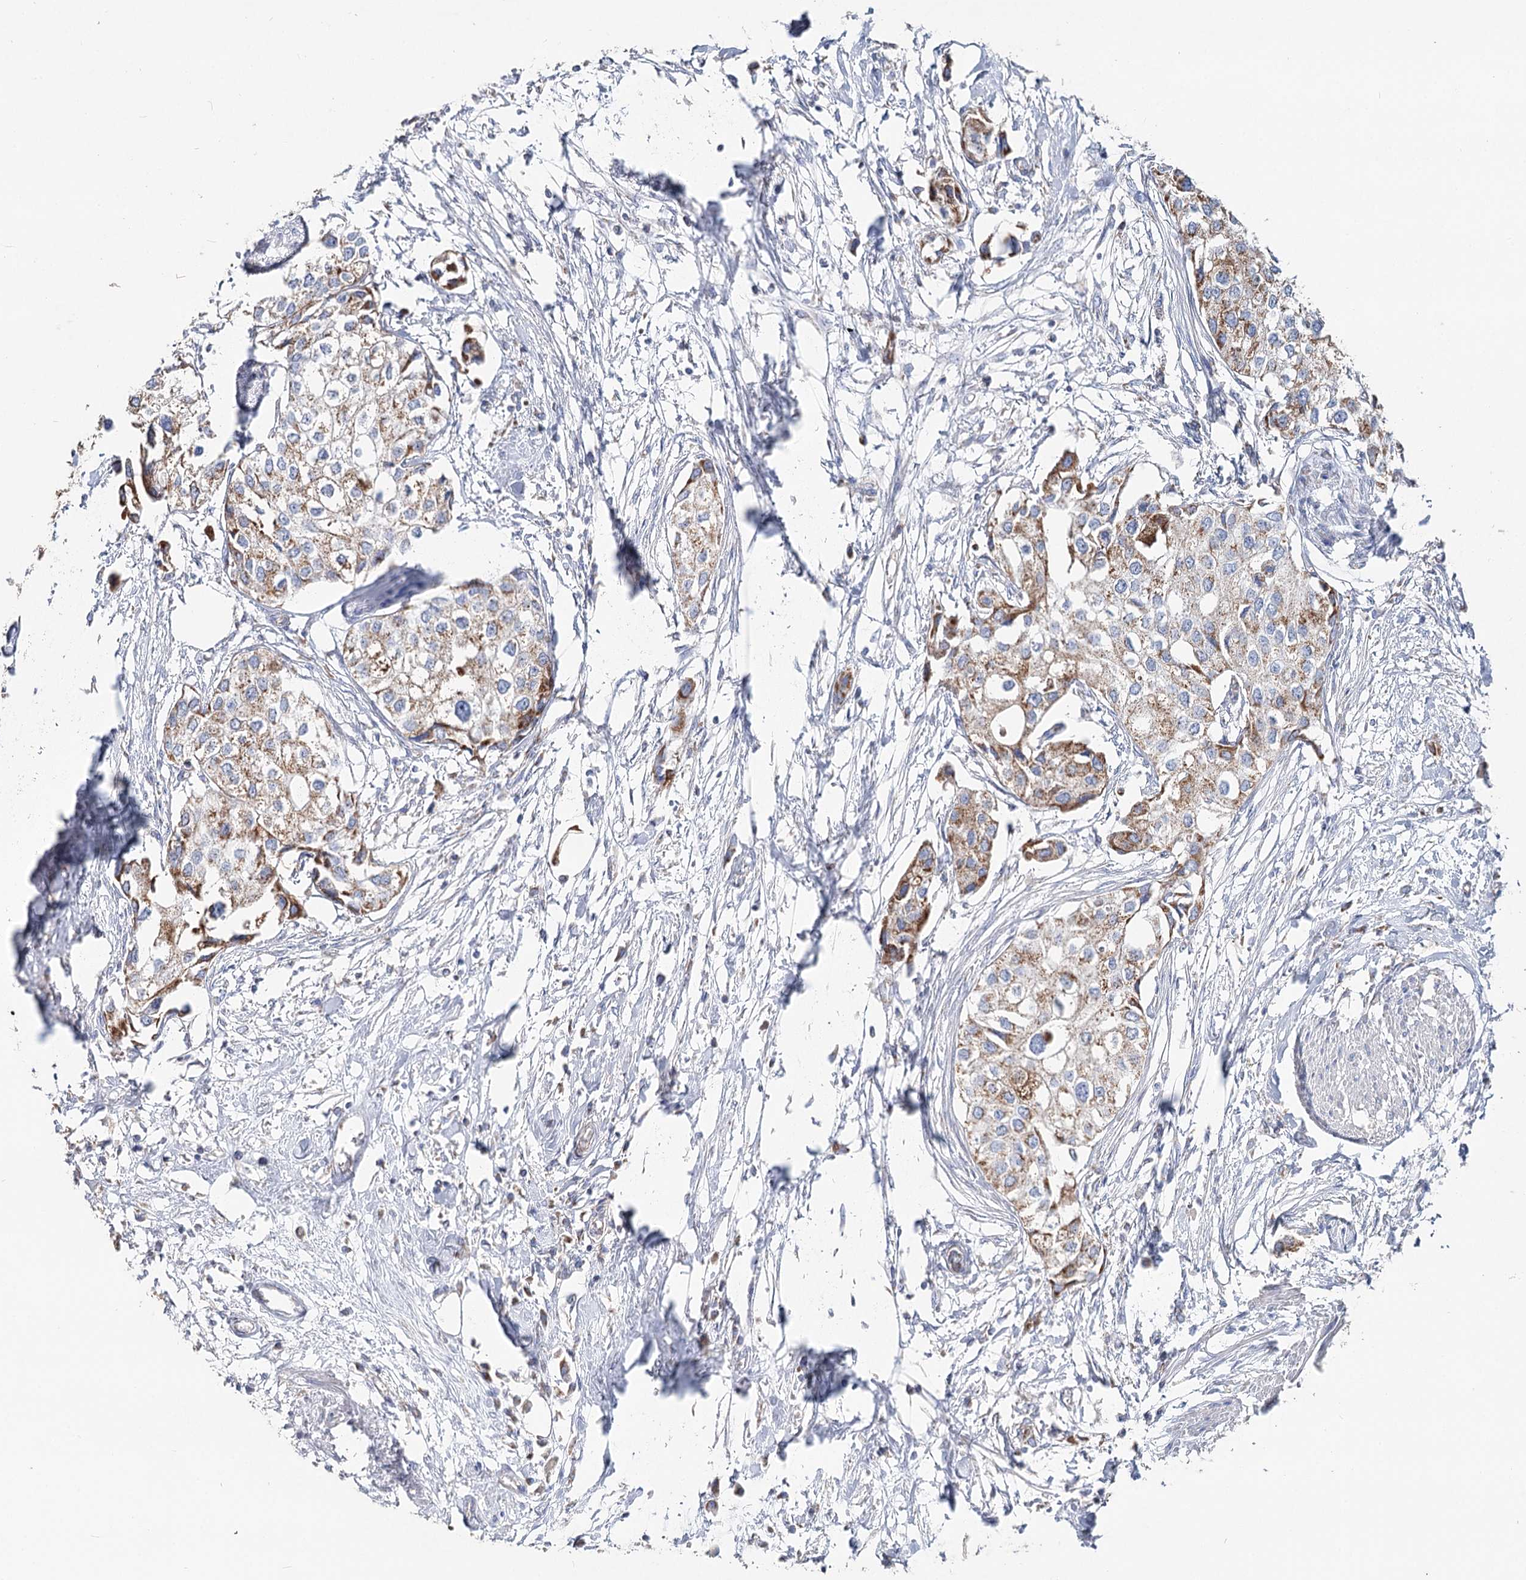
{"staining": {"intensity": "moderate", "quantity": ">75%", "location": "cytoplasmic/membranous"}, "tissue": "urothelial cancer", "cell_type": "Tumor cells", "image_type": "cancer", "snomed": [{"axis": "morphology", "description": "Urothelial carcinoma, High grade"}, {"axis": "topography", "description": "Urinary bladder"}], "caption": "This is an image of IHC staining of urothelial cancer, which shows moderate staining in the cytoplasmic/membranous of tumor cells.", "gene": "MCCC2", "patient": {"sex": "male", "age": 64}}